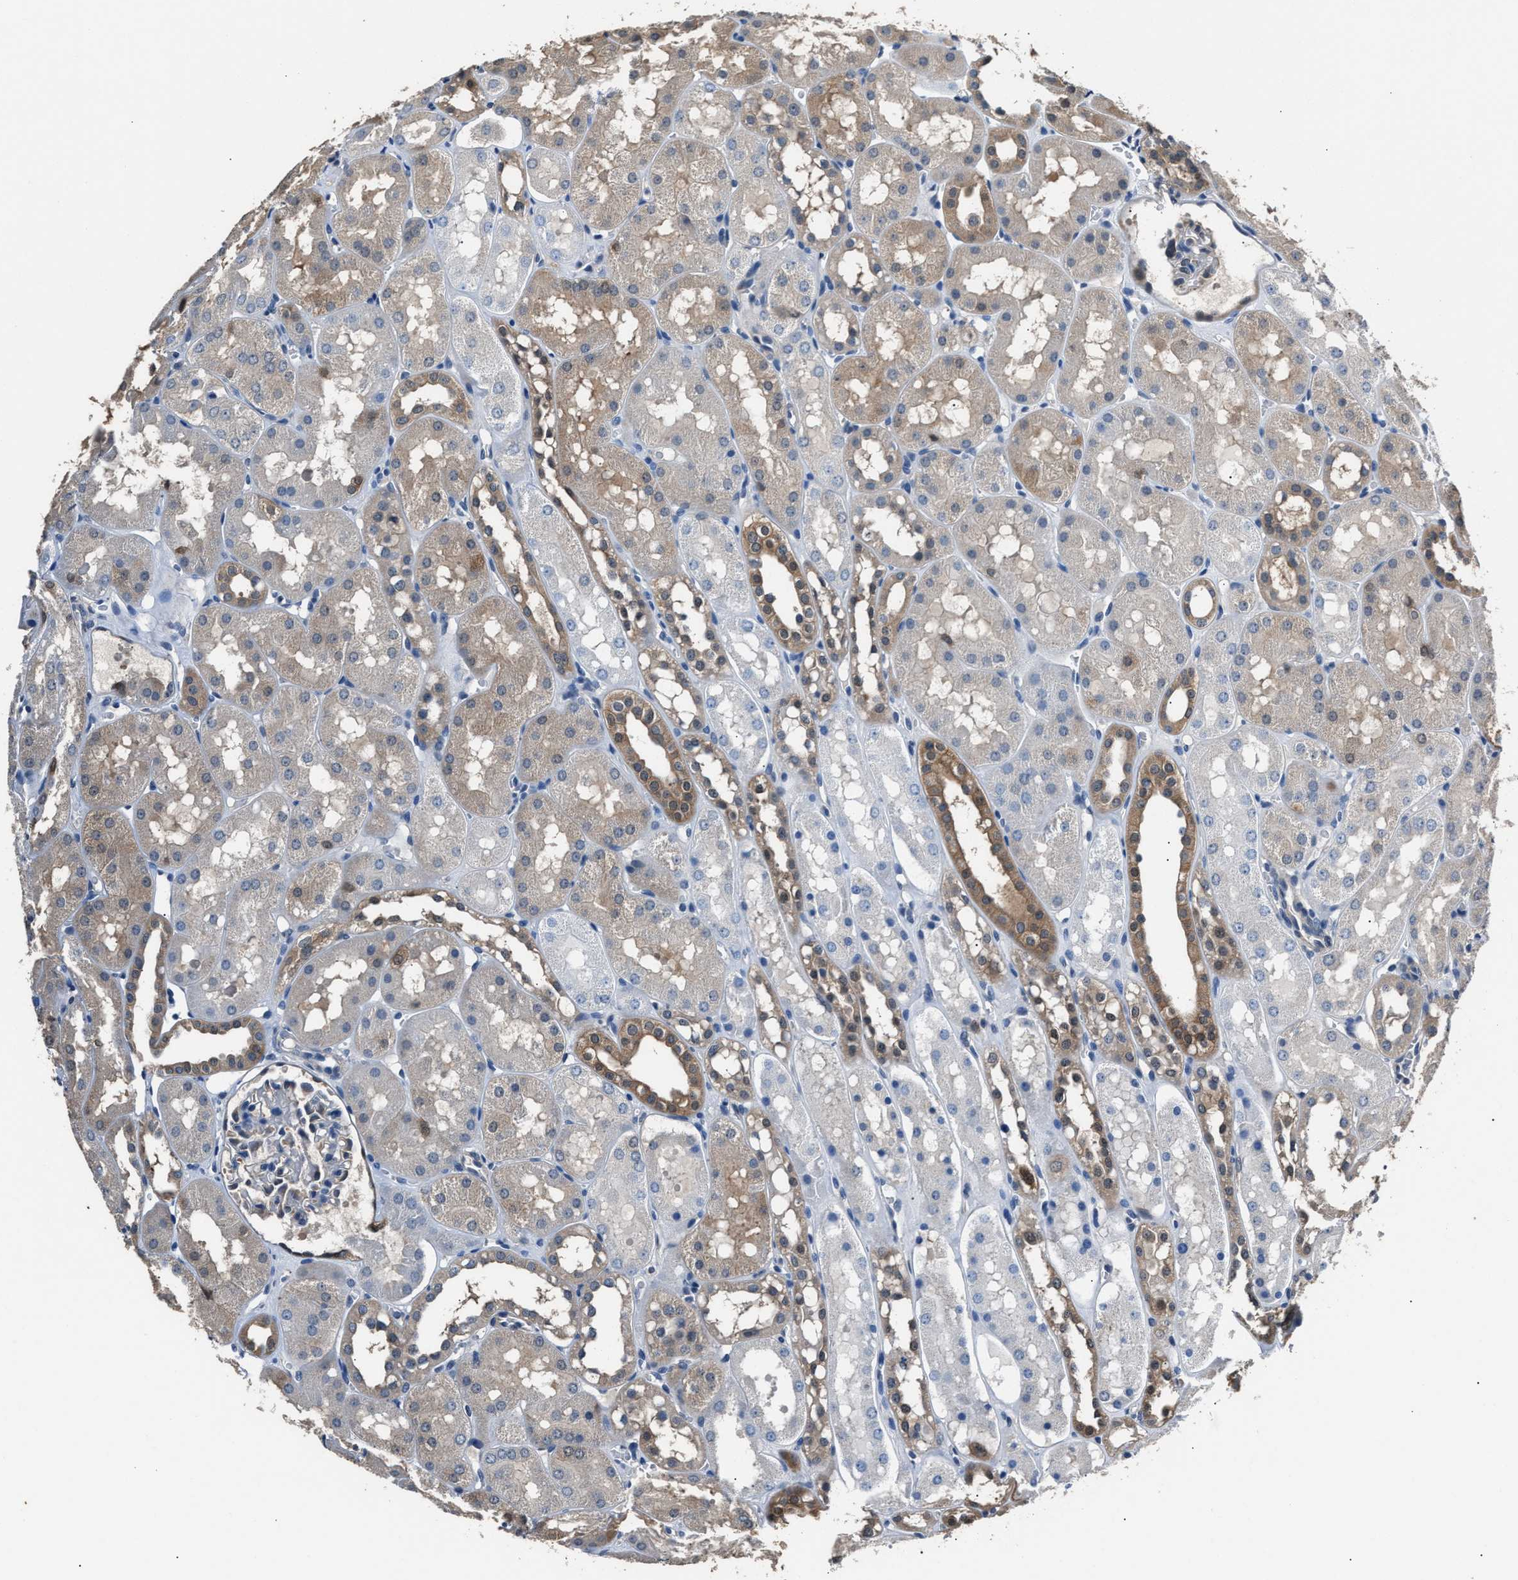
{"staining": {"intensity": "weak", "quantity": "<25%", "location": "cytoplasmic/membranous"}, "tissue": "kidney", "cell_type": "Cells in glomeruli", "image_type": "normal", "snomed": [{"axis": "morphology", "description": "Normal tissue, NOS"}, {"axis": "topography", "description": "Kidney"}, {"axis": "topography", "description": "Urinary bladder"}], "caption": "Immunohistochemical staining of normal human kidney displays no significant positivity in cells in glomeruli.", "gene": "GSTP1", "patient": {"sex": "male", "age": 16}}